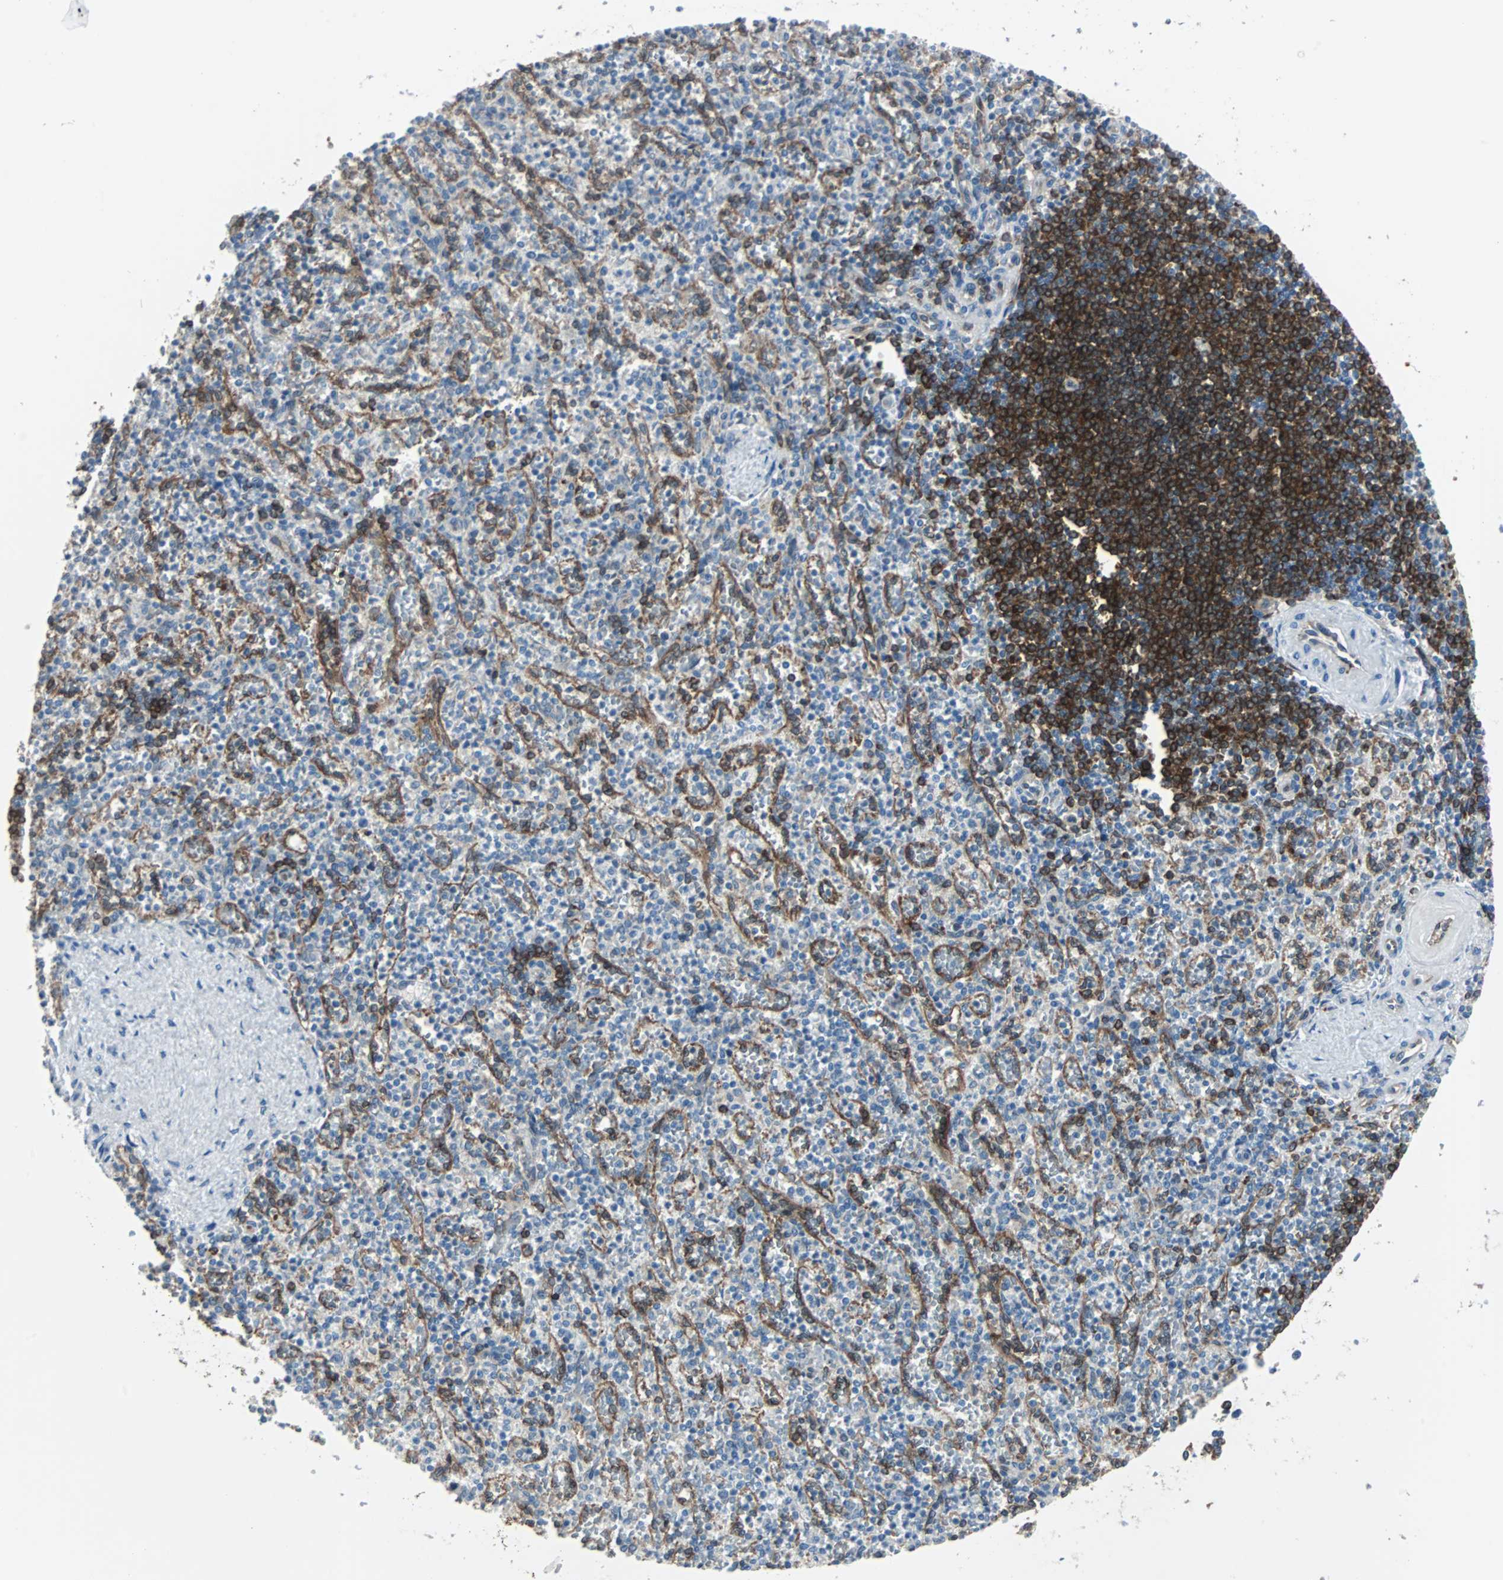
{"staining": {"intensity": "negative", "quantity": "none", "location": "none"}, "tissue": "spleen", "cell_type": "Cells in red pulp", "image_type": "normal", "snomed": [{"axis": "morphology", "description": "Normal tissue, NOS"}, {"axis": "topography", "description": "Spleen"}], "caption": "Immunohistochemistry (IHC) of unremarkable human spleen shows no staining in cells in red pulp. (DAB immunohistochemistry (IHC) visualized using brightfield microscopy, high magnification).", "gene": "SWAP70", "patient": {"sex": "female", "age": 74}}